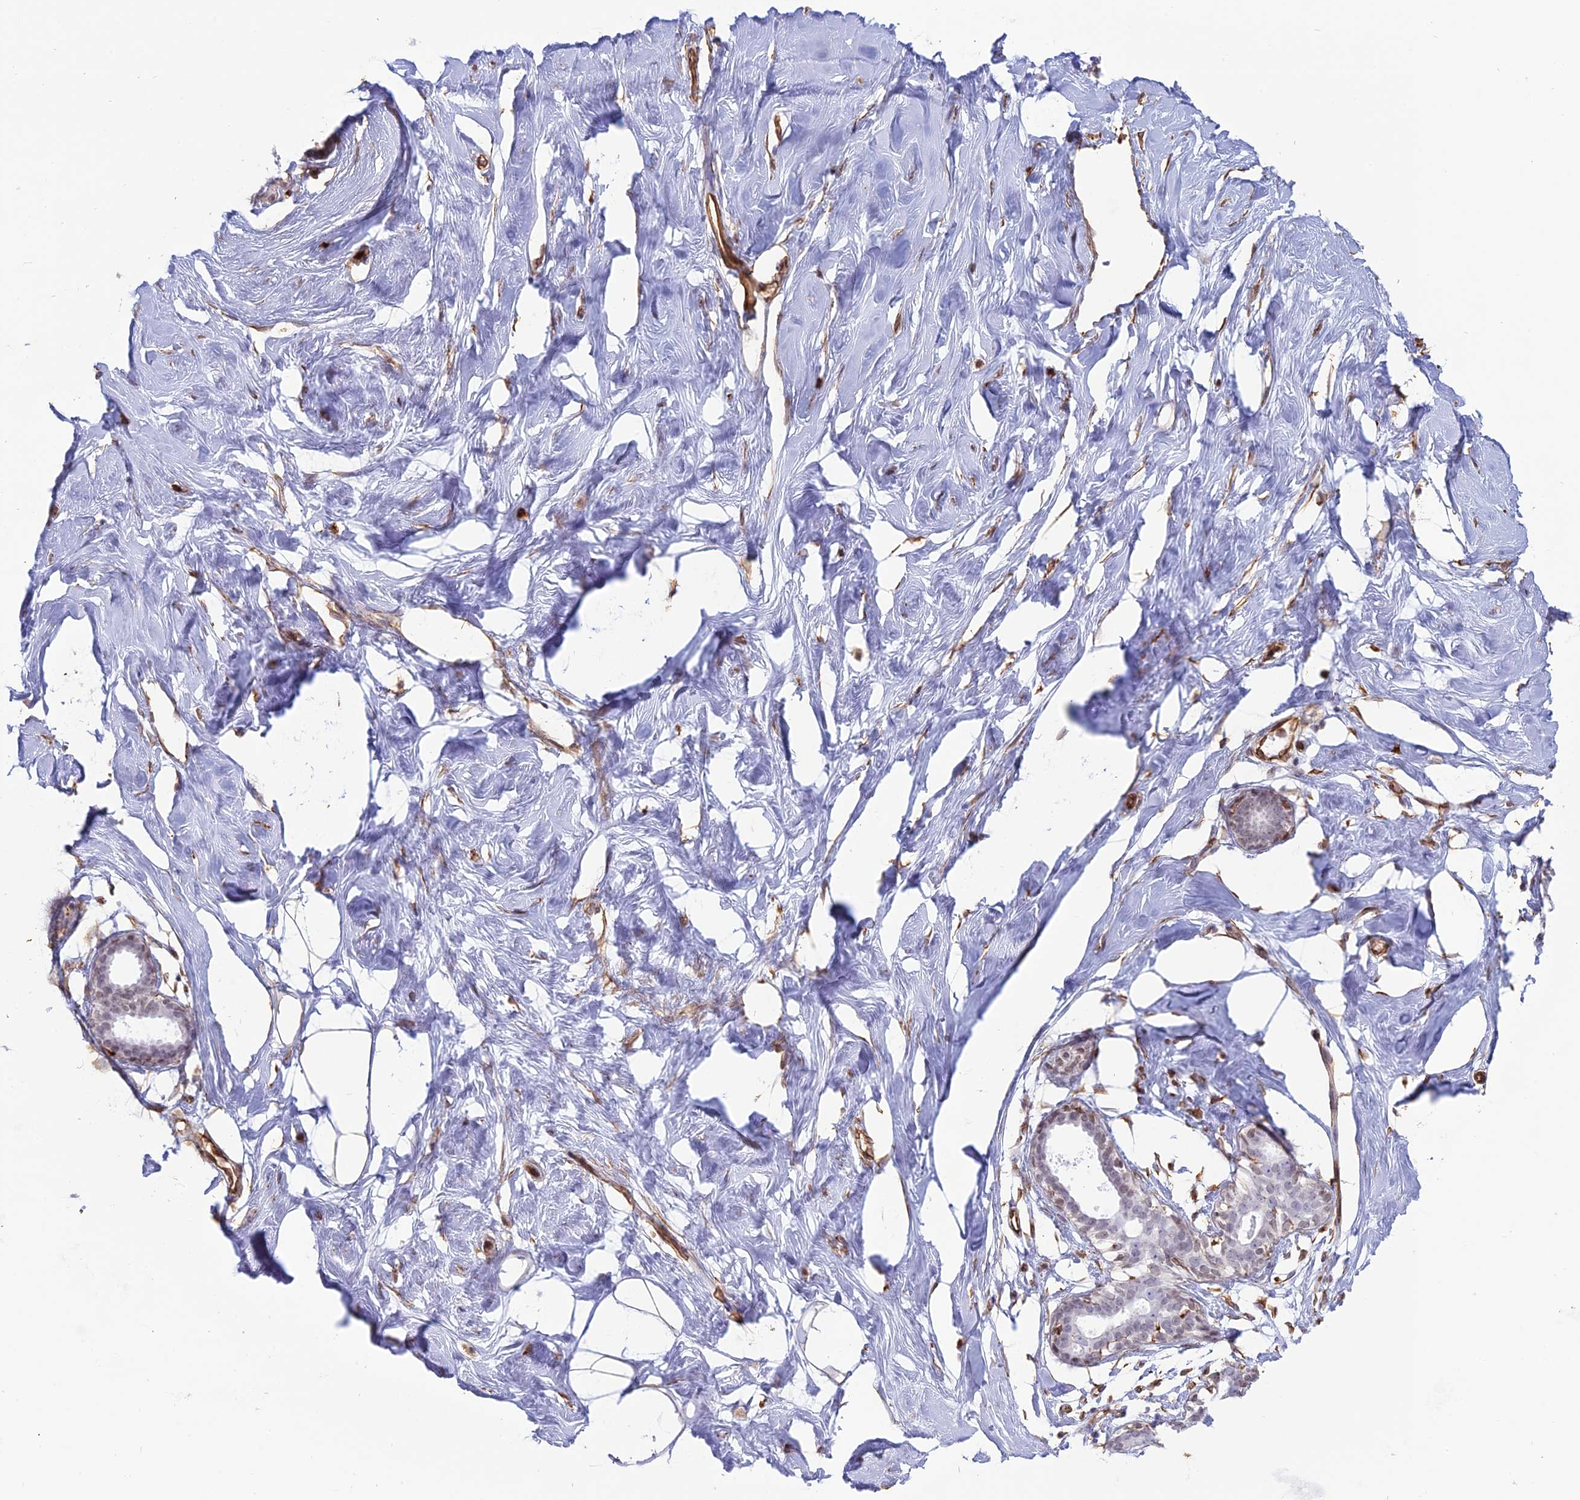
{"staining": {"intensity": "moderate", "quantity": "25%-75%", "location": "cytoplasmic/membranous,nuclear"}, "tissue": "breast", "cell_type": "Adipocytes", "image_type": "normal", "snomed": [{"axis": "morphology", "description": "Normal tissue, NOS"}, {"axis": "morphology", "description": "Adenoma, NOS"}, {"axis": "topography", "description": "Breast"}], "caption": "Moderate cytoplasmic/membranous,nuclear positivity is seen in approximately 25%-75% of adipocytes in normal breast.", "gene": "APOBR", "patient": {"sex": "female", "age": 23}}